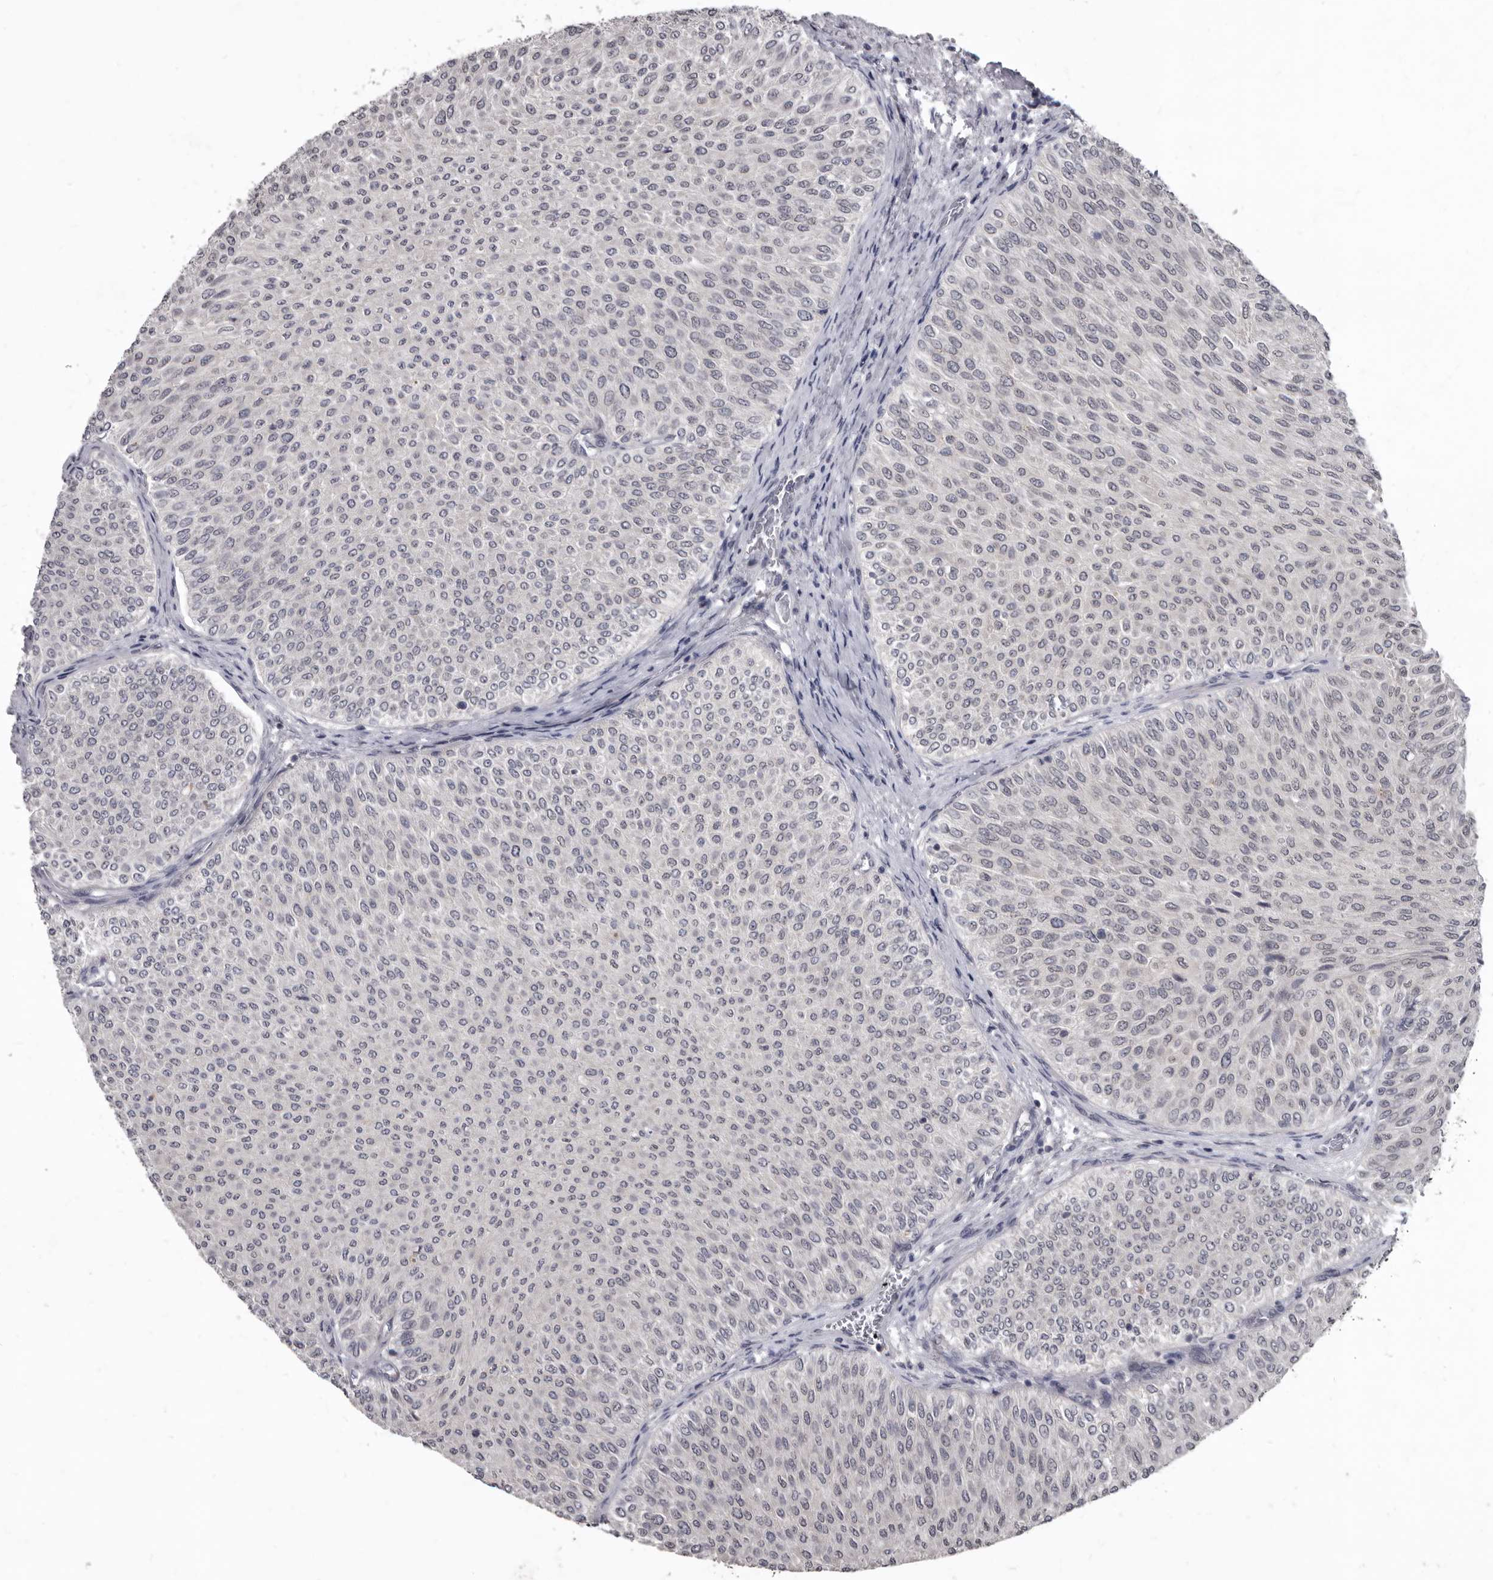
{"staining": {"intensity": "negative", "quantity": "none", "location": "none"}, "tissue": "urothelial cancer", "cell_type": "Tumor cells", "image_type": "cancer", "snomed": [{"axis": "morphology", "description": "Urothelial carcinoma, Low grade"}, {"axis": "topography", "description": "Urinary bladder"}], "caption": "This image is of urothelial cancer stained with IHC to label a protein in brown with the nuclei are counter-stained blue. There is no expression in tumor cells. Brightfield microscopy of immunohistochemistry stained with DAB (brown) and hematoxylin (blue), captured at high magnification.", "gene": "SULT1E1", "patient": {"sex": "male", "age": 78}}